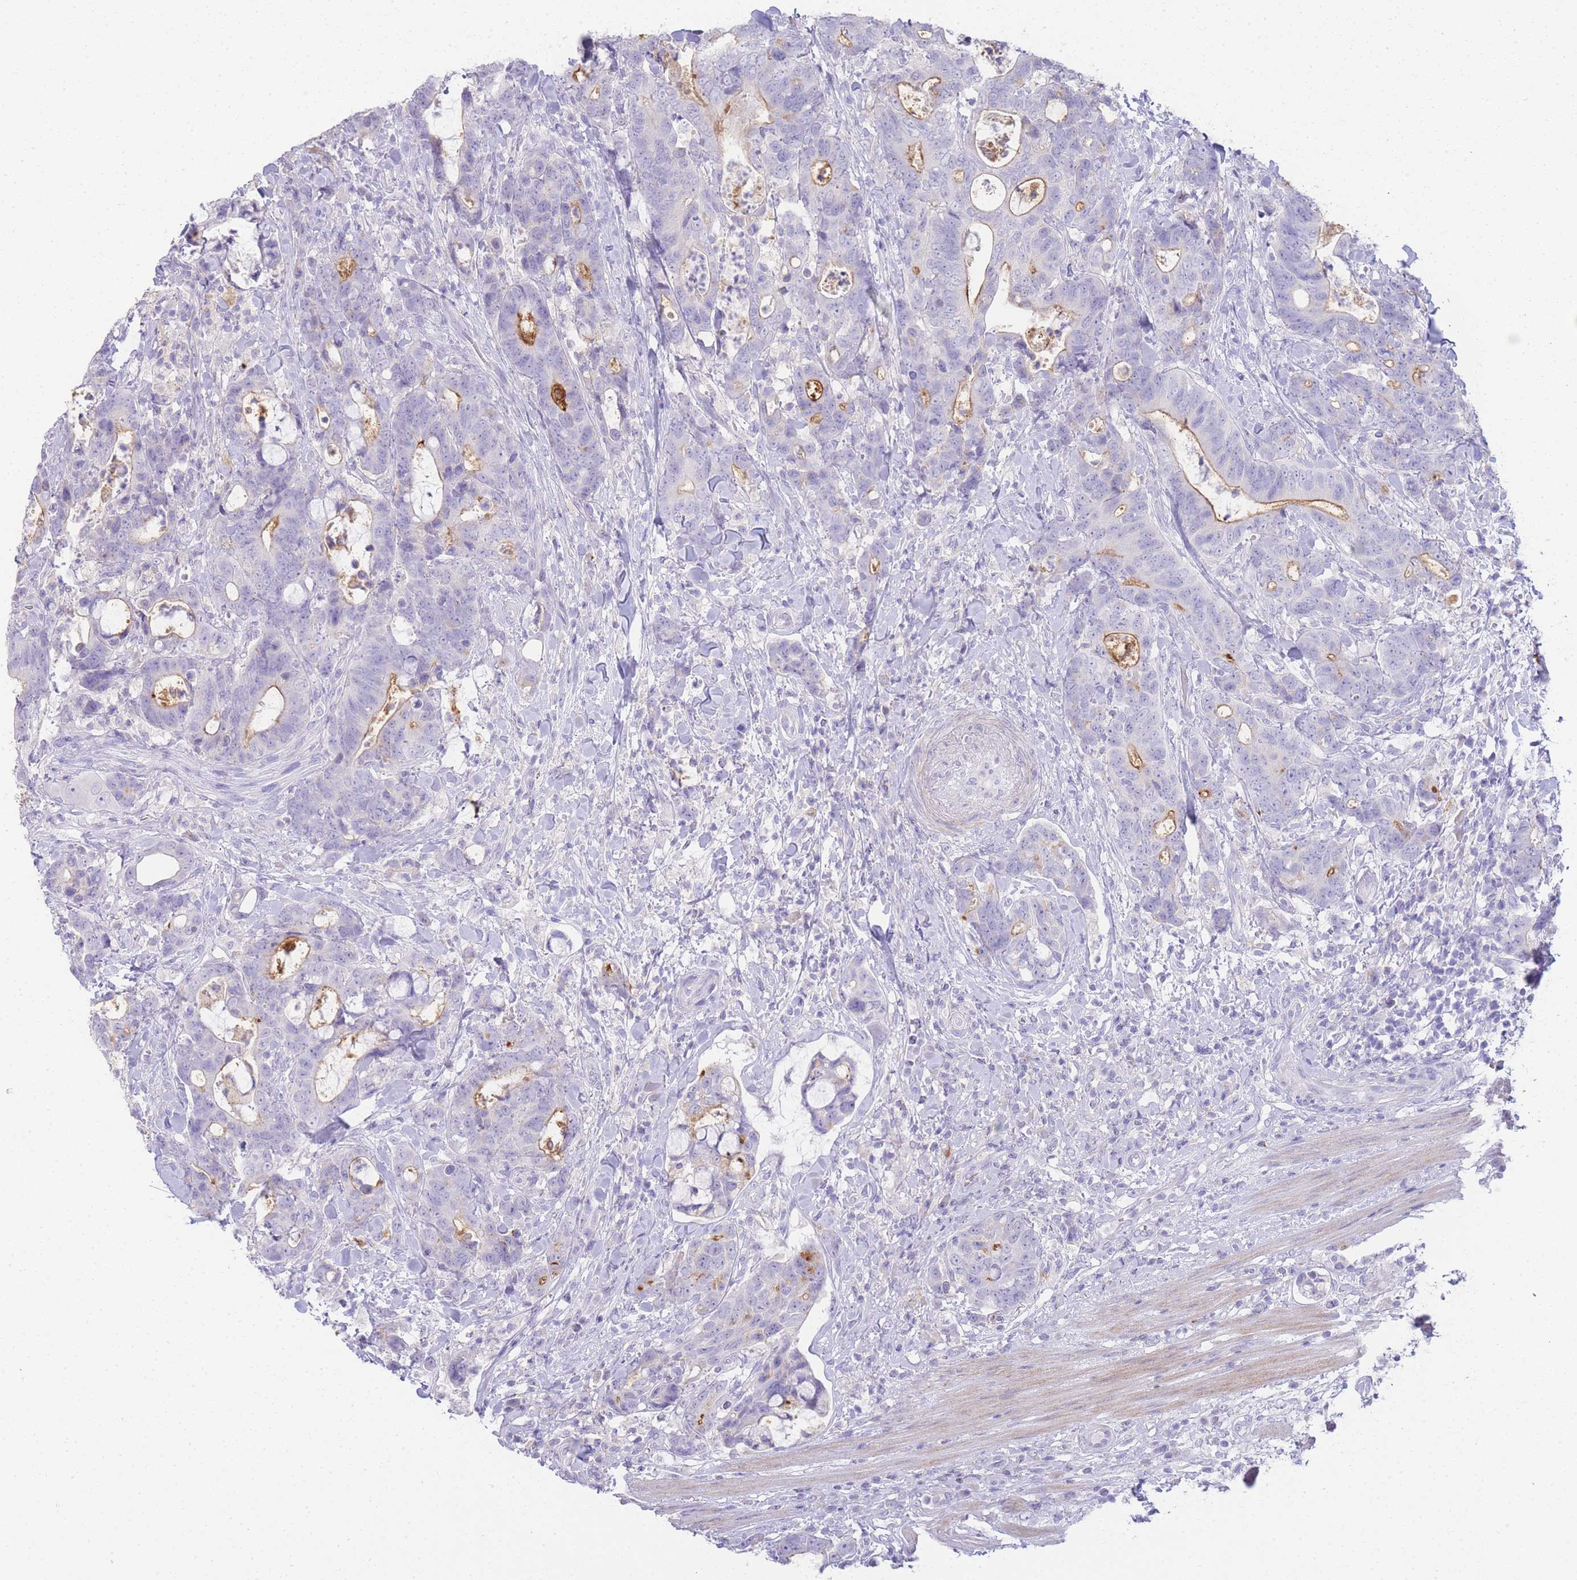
{"staining": {"intensity": "negative", "quantity": "none", "location": "none"}, "tissue": "colorectal cancer", "cell_type": "Tumor cells", "image_type": "cancer", "snomed": [{"axis": "morphology", "description": "Adenocarcinoma, NOS"}, {"axis": "topography", "description": "Colon"}], "caption": "Immunohistochemical staining of human colorectal cancer shows no significant expression in tumor cells.", "gene": "DPP4", "patient": {"sex": "female", "age": 82}}